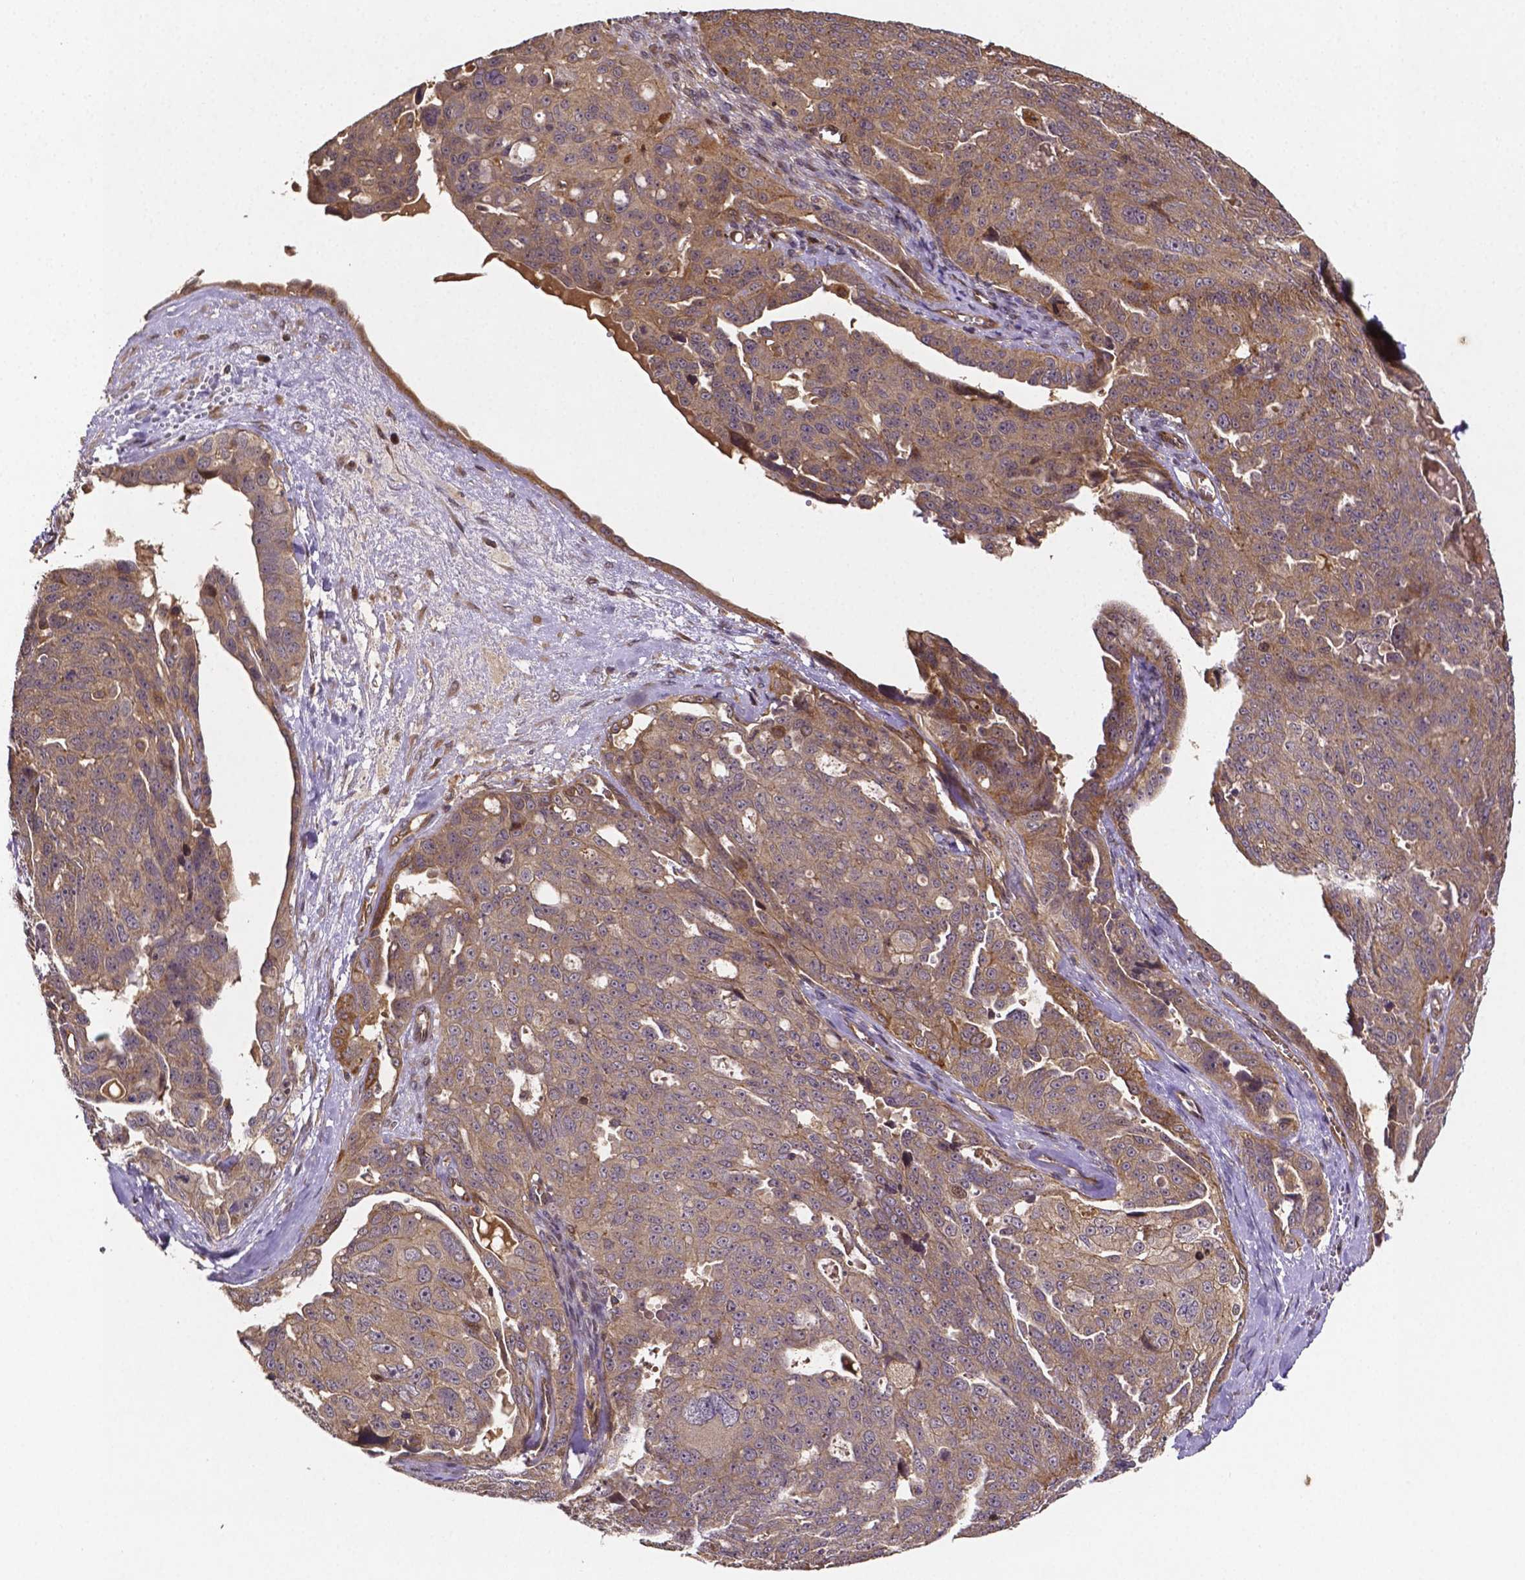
{"staining": {"intensity": "moderate", "quantity": ">75%", "location": "cytoplasmic/membranous"}, "tissue": "ovarian cancer", "cell_type": "Tumor cells", "image_type": "cancer", "snomed": [{"axis": "morphology", "description": "Carcinoma, endometroid"}, {"axis": "topography", "description": "Ovary"}], "caption": "Moderate cytoplasmic/membranous staining for a protein is identified in approximately >75% of tumor cells of ovarian cancer (endometroid carcinoma) using immunohistochemistry (IHC).", "gene": "RNF123", "patient": {"sex": "female", "age": 70}}